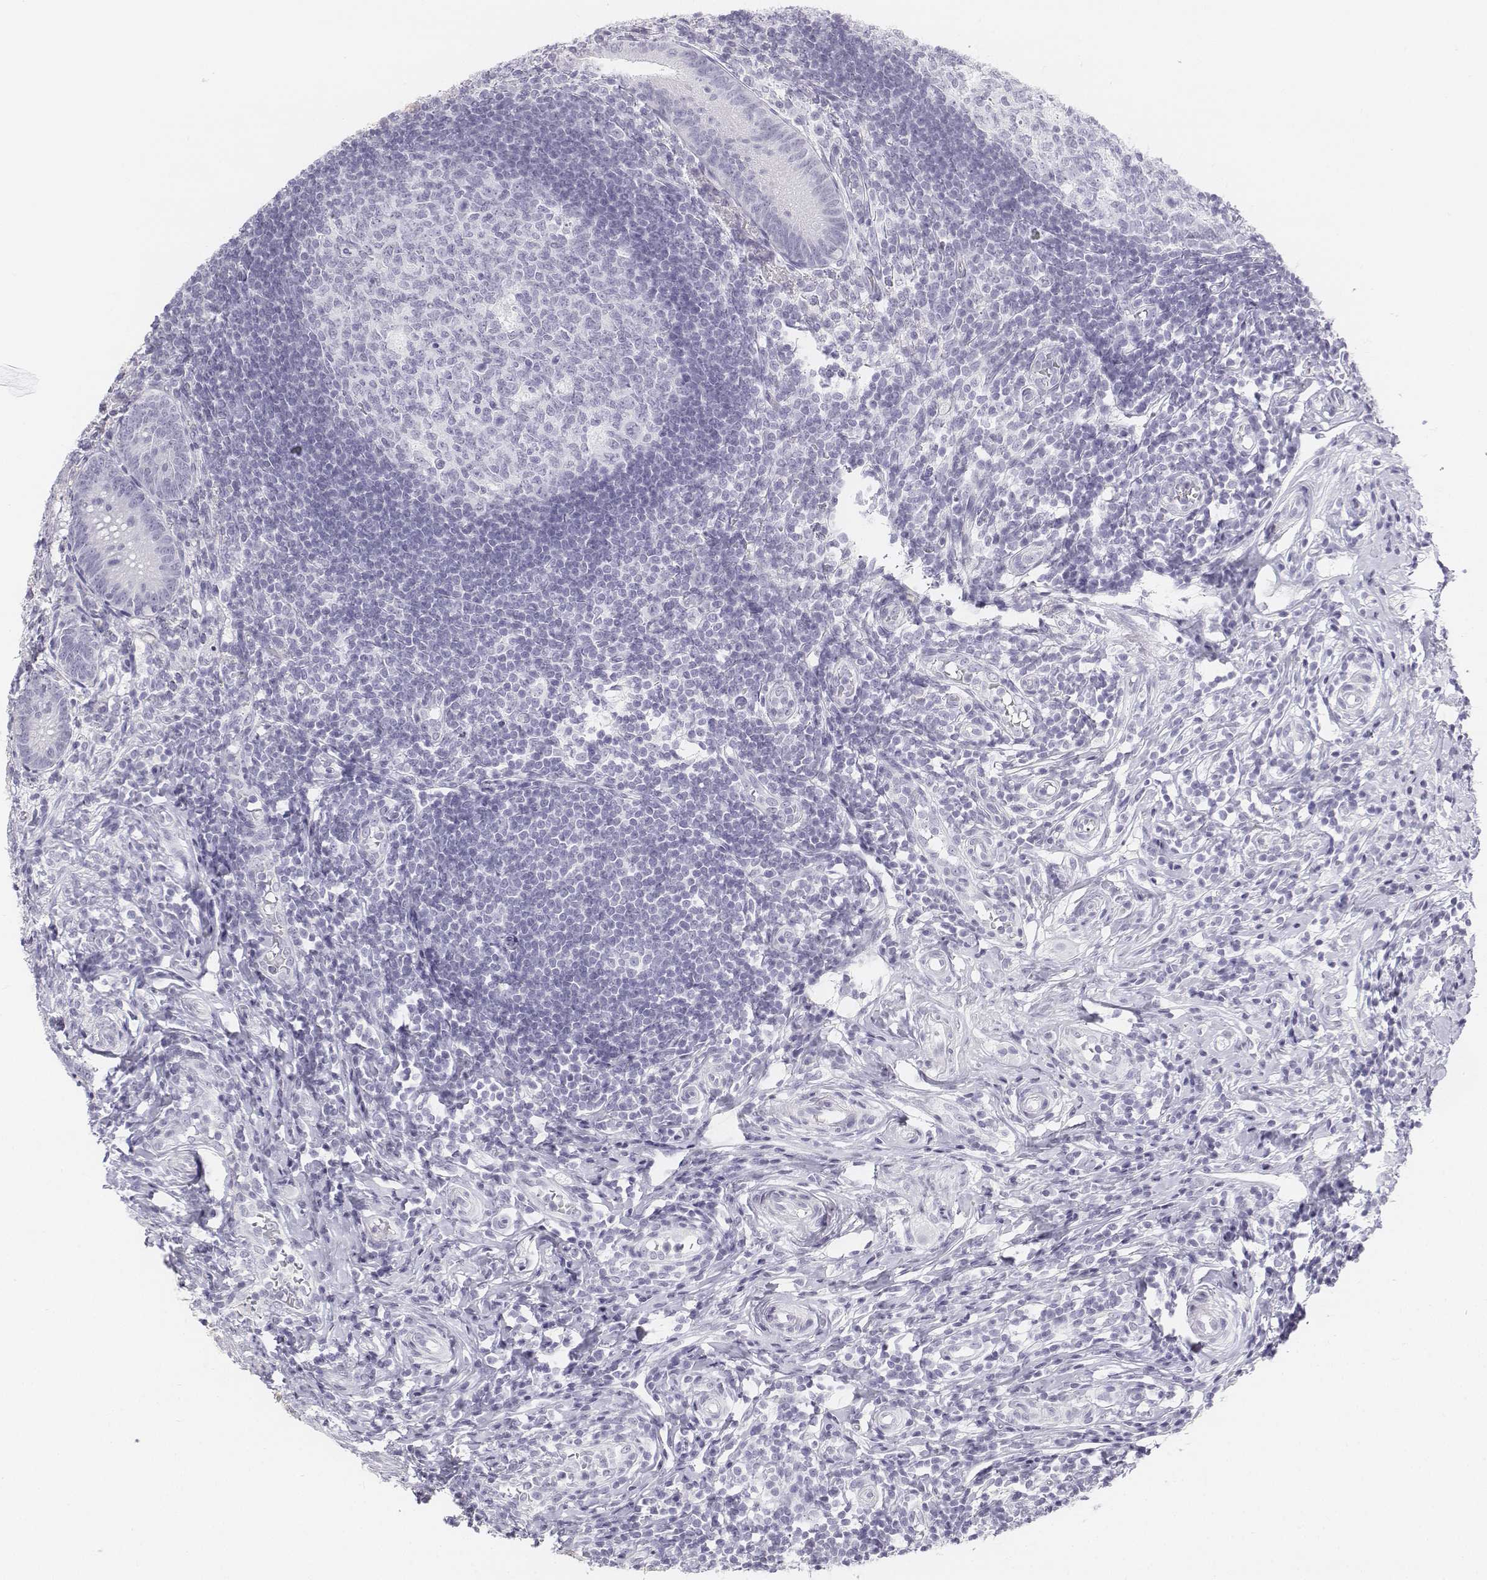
{"staining": {"intensity": "negative", "quantity": "none", "location": "none"}, "tissue": "appendix", "cell_type": "Glandular cells", "image_type": "normal", "snomed": [{"axis": "morphology", "description": "Normal tissue, NOS"}, {"axis": "morphology", "description": "Inflammation, NOS"}, {"axis": "topography", "description": "Appendix"}], "caption": "Image shows no protein staining in glandular cells of unremarkable appendix.", "gene": "UCN2", "patient": {"sex": "male", "age": 16}}